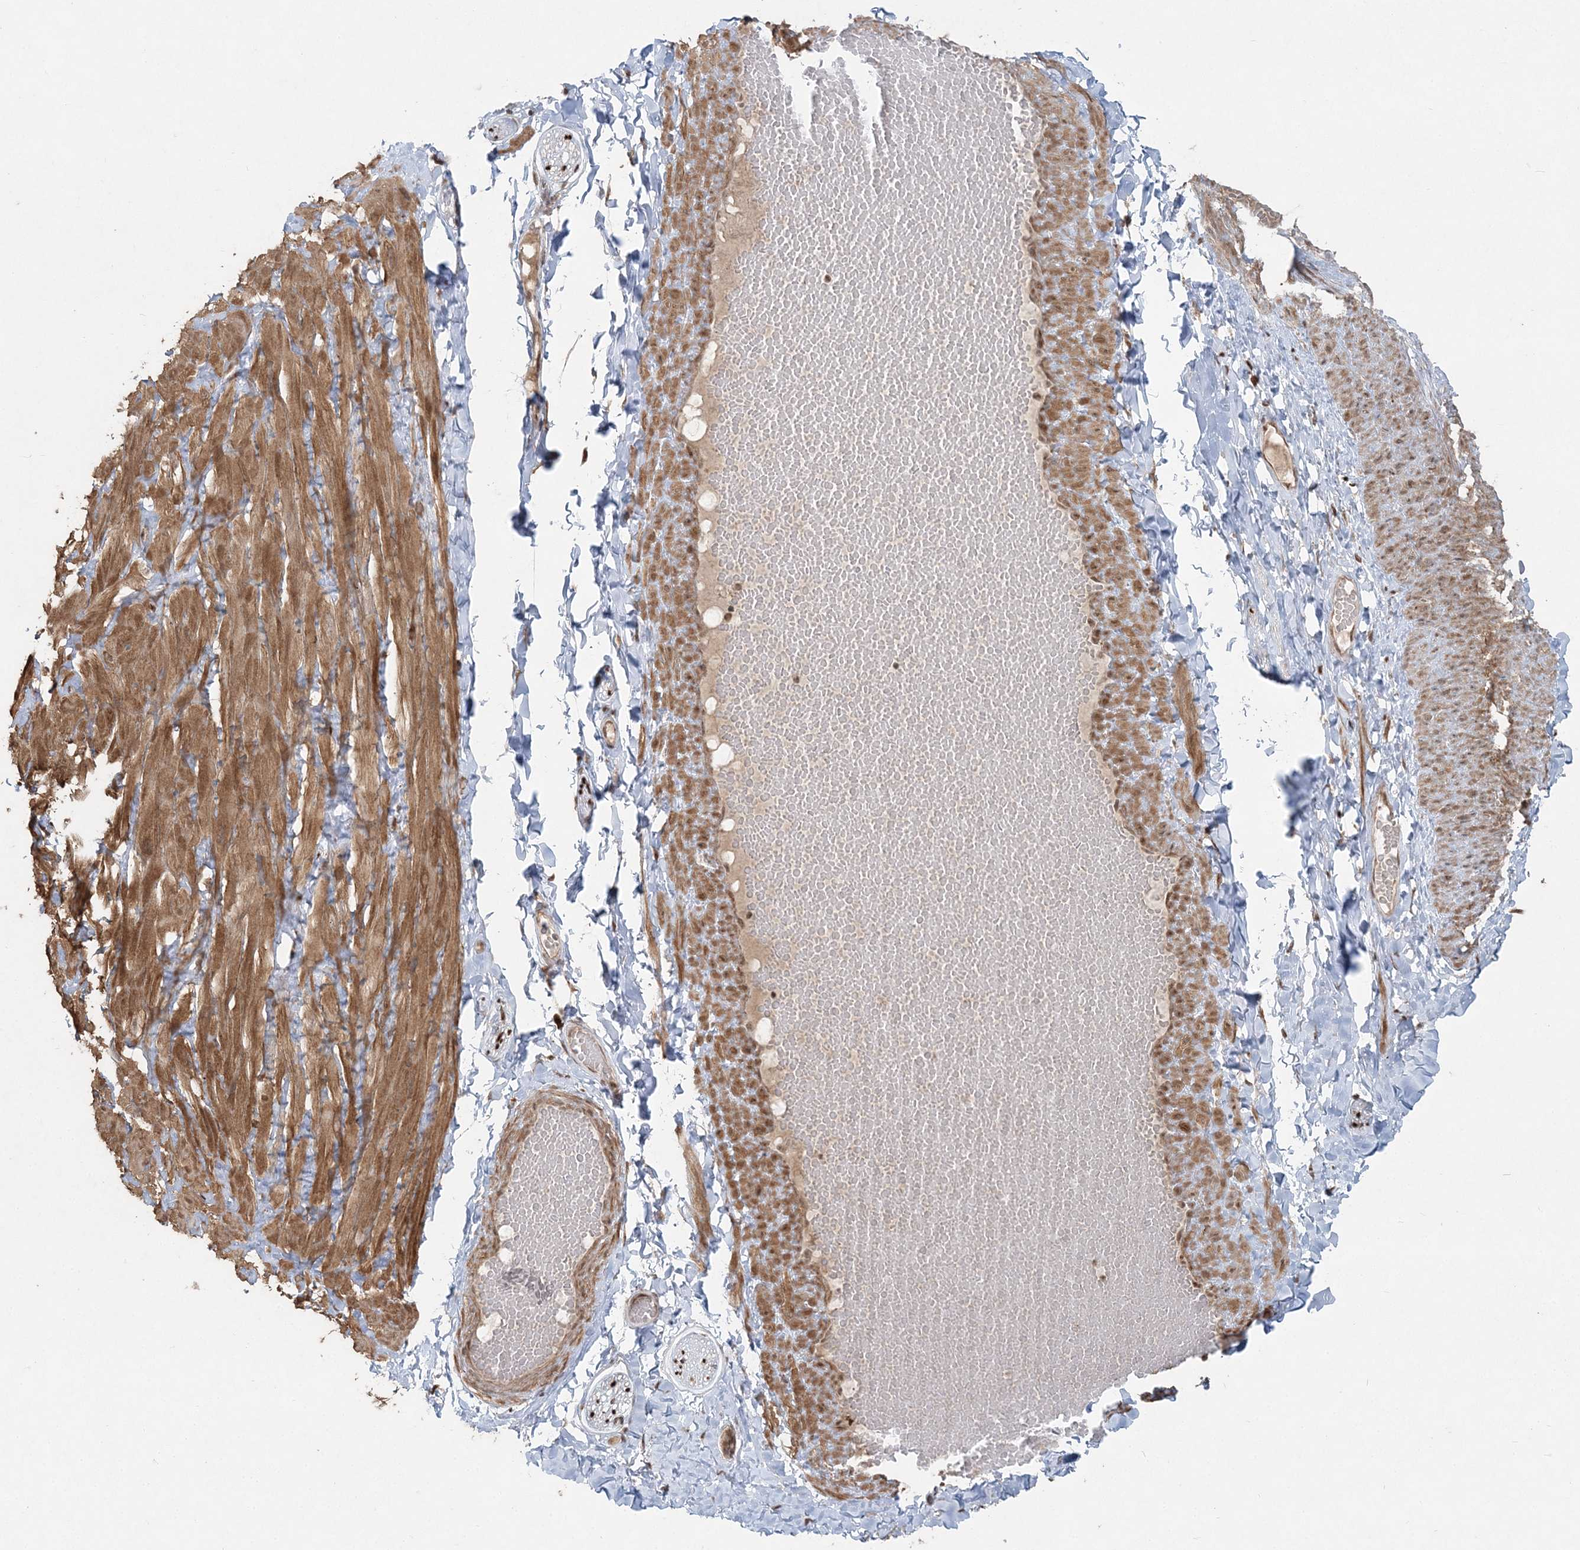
{"staining": {"intensity": "weak", "quantity": ">75%", "location": "cytoplasmic/membranous"}, "tissue": "adipose tissue", "cell_type": "Adipocytes", "image_type": "normal", "snomed": [{"axis": "morphology", "description": "Normal tissue, NOS"}, {"axis": "topography", "description": "Adipose tissue"}, {"axis": "topography", "description": "Vascular tissue"}, {"axis": "topography", "description": "Peripheral nerve tissue"}], "caption": "The histopathology image exhibits a brown stain indicating the presence of a protein in the cytoplasmic/membranous of adipocytes in adipose tissue. Using DAB (3,3'-diaminobenzidine) (brown) and hematoxylin (blue) stains, captured at high magnification using brightfield microscopy.", "gene": "SLU7", "patient": {"sex": "male", "age": 25}}